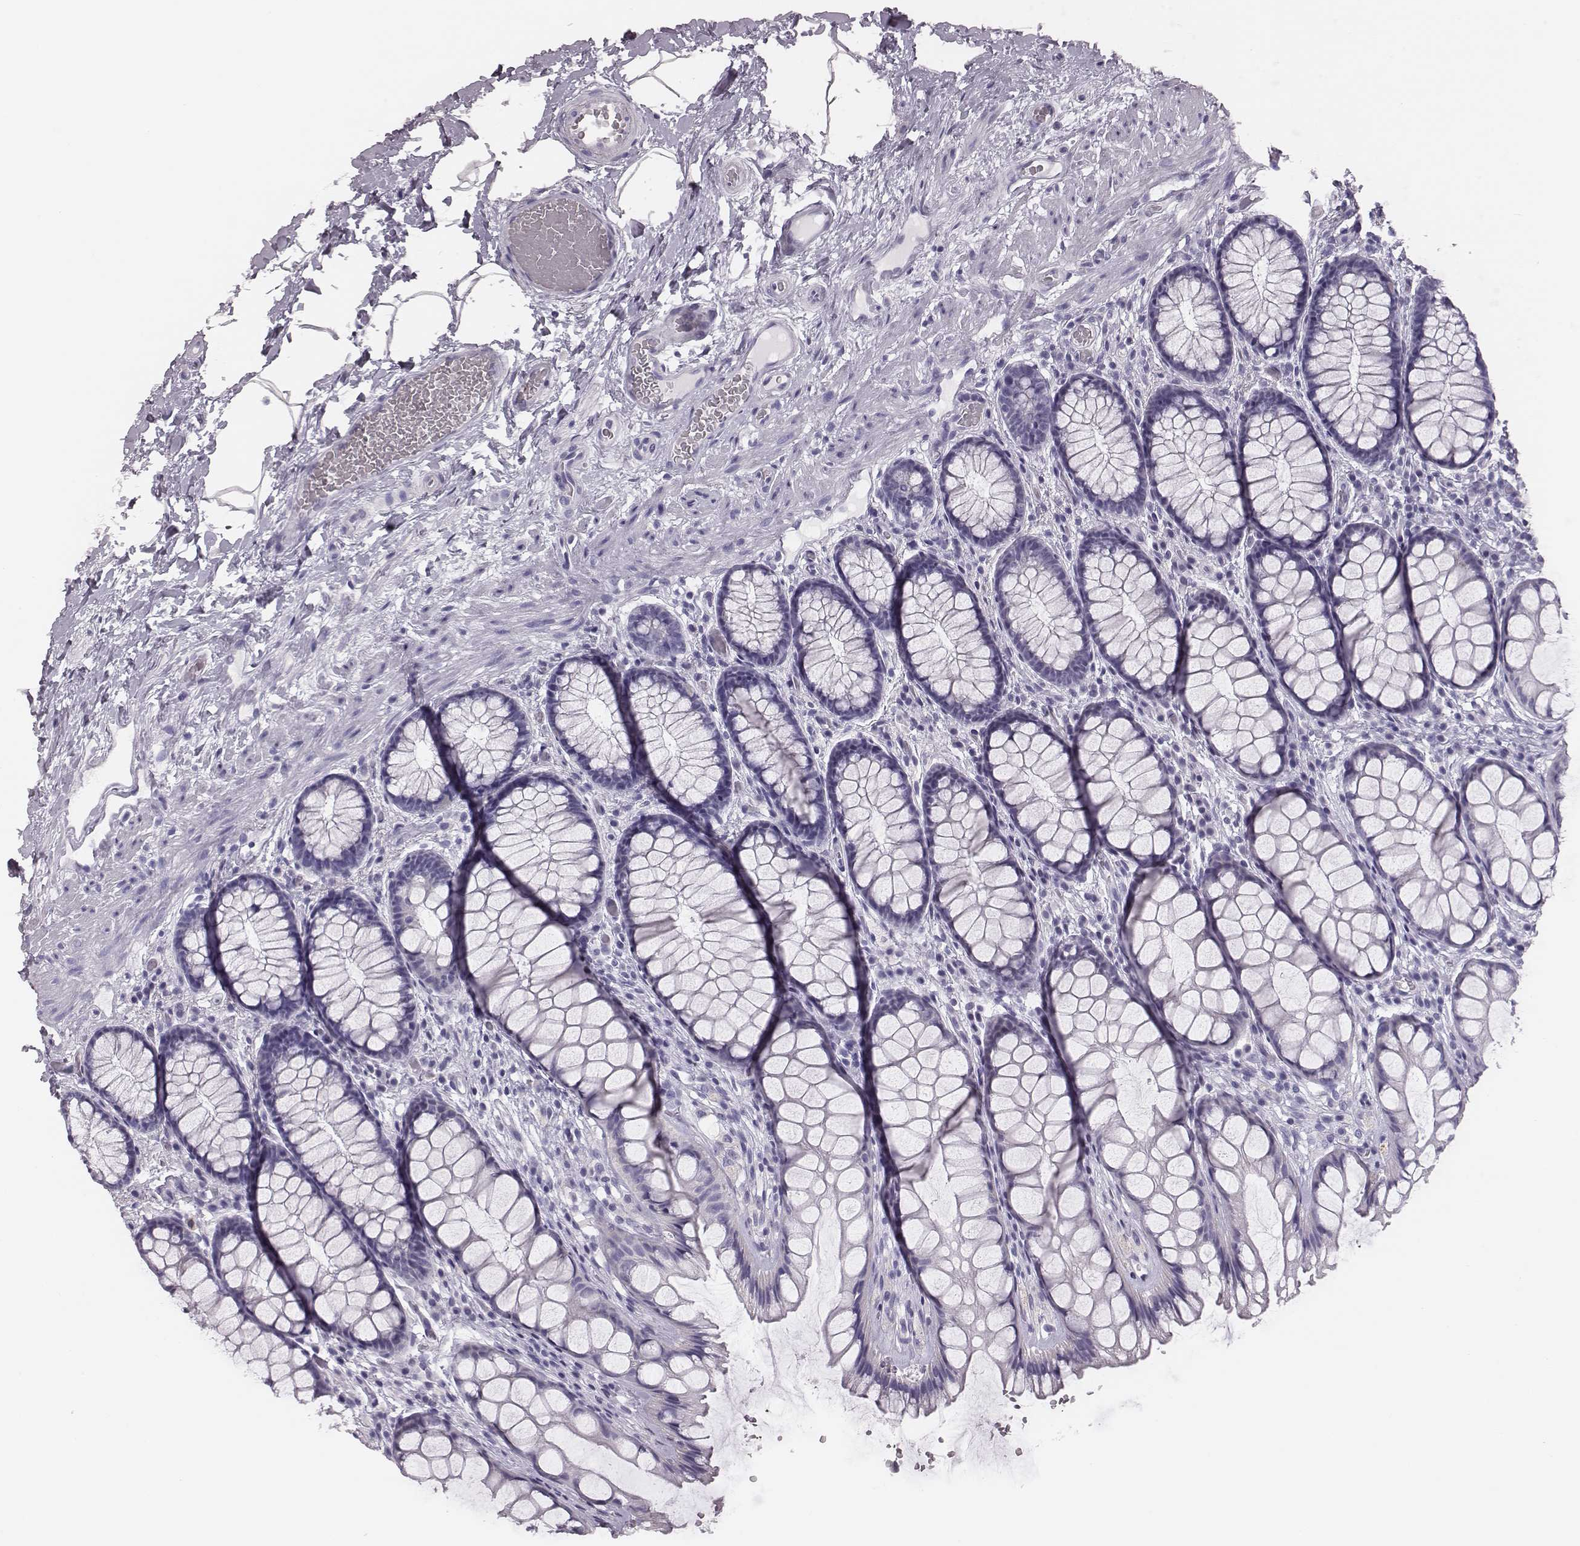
{"staining": {"intensity": "negative", "quantity": "none", "location": "none"}, "tissue": "rectum", "cell_type": "Glandular cells", "image_type": "normal", "snomed": [{"axis": "morphology", "description": "Normal tissue, NOS"}, {"axis": "topography", "description": "Rectum"}], "caption": "DAB immunohistochemical staining of normal rectum displays no significant expression in glandular cells. Brightfield microscopy of IHC stained with DAB (3,3'-diaminobenzidine) (brown) and hematoxylin (blue), captured at high magnification.", "gene": "H1", "patient": {"sex": "female", "age": 62}}